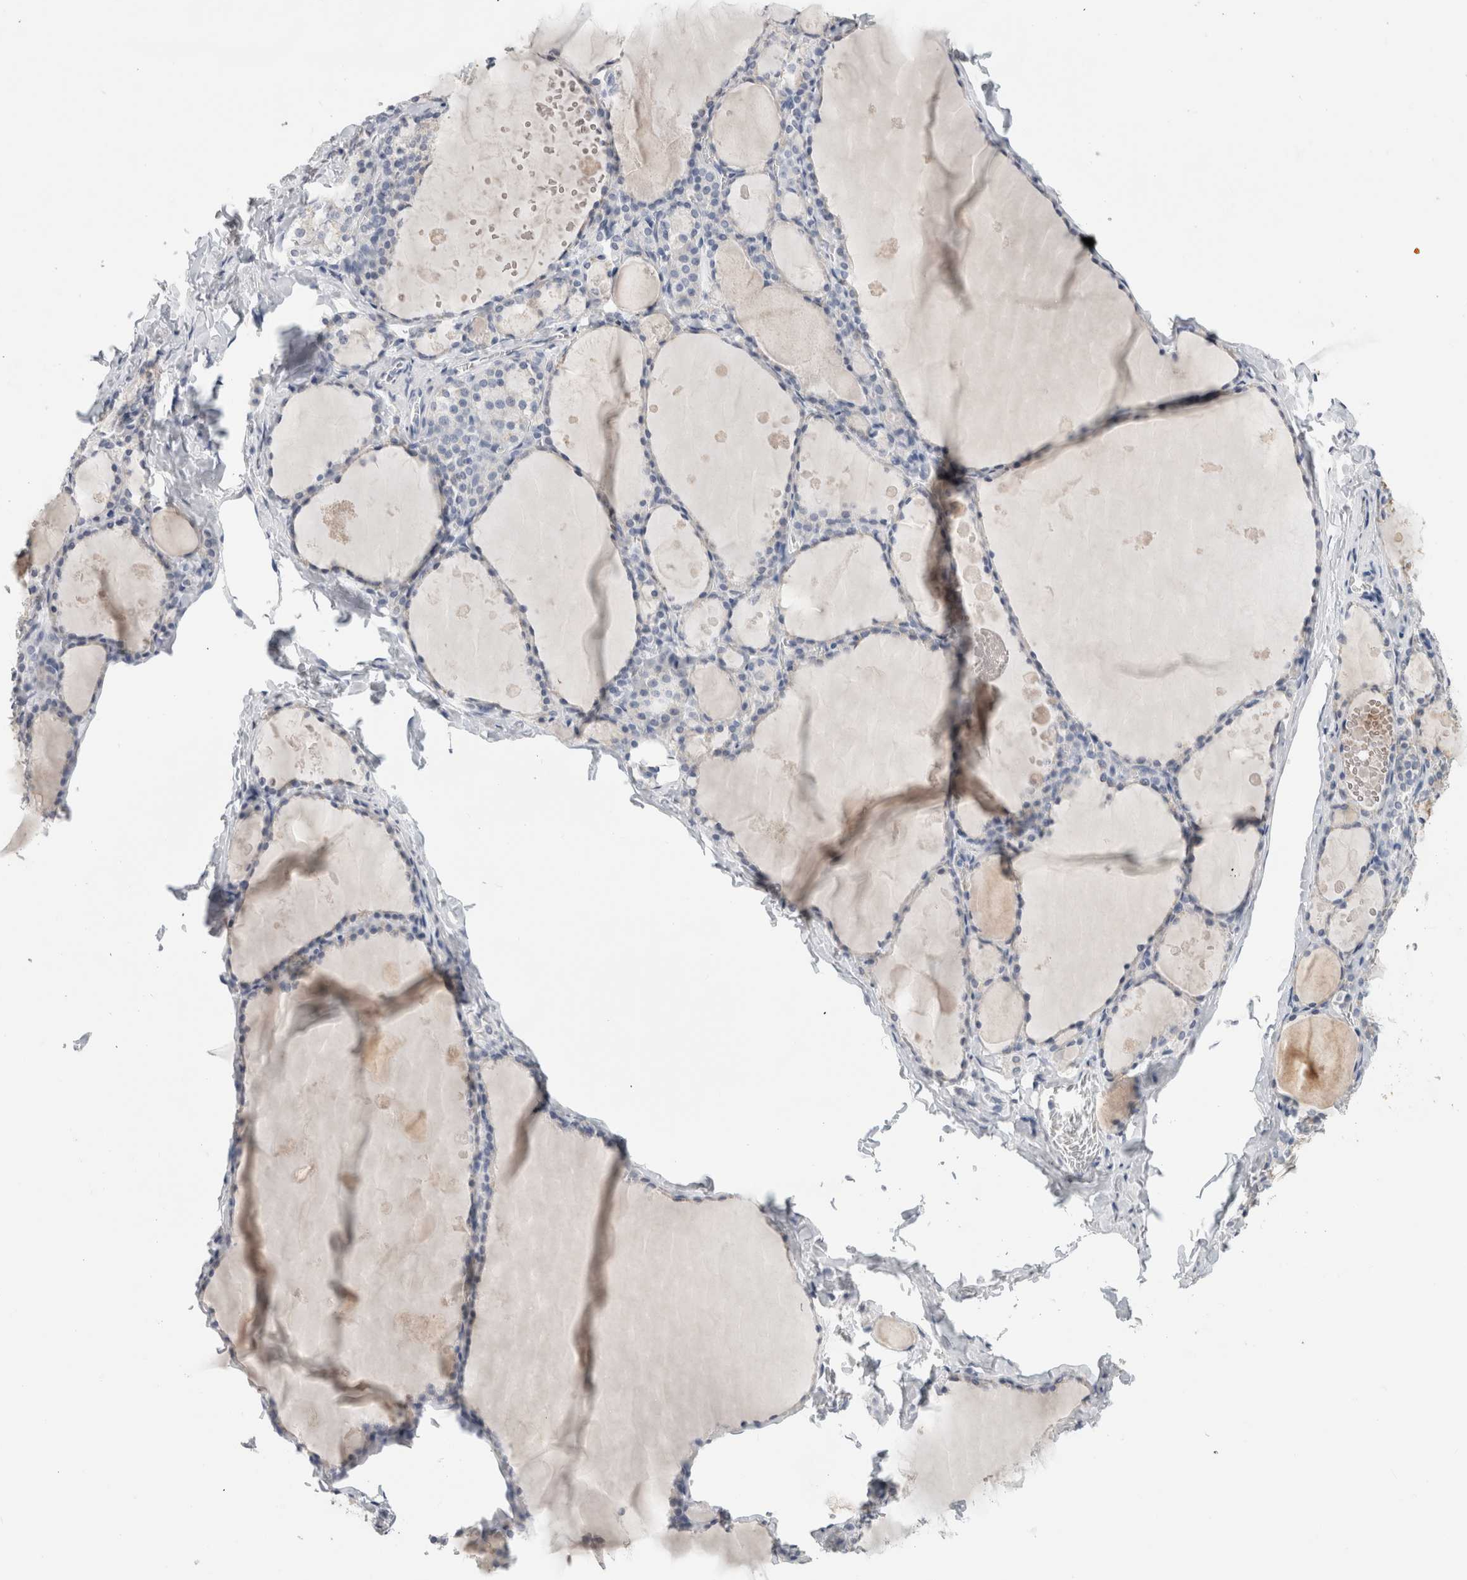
{"staining": {"intensity": "negative", "quantity": "none", "location": "none"}, "tissue": "thyroid gland", "cell_type": "Glandular cells", "image_type": "normal", "snomed": [{"axis": "morphology", "description": "Normal tissue, NOS"}, {"axis": "topography", "description": "Thyroid gland"}], "caption": "A high-resolution histopathology image shows immunohistochemistry staining of normal thyroid gland, which demonstrates no significant expression in glandular cells.", "gene": "BCAN", "patient": {"sex": "male", "age": 56}}